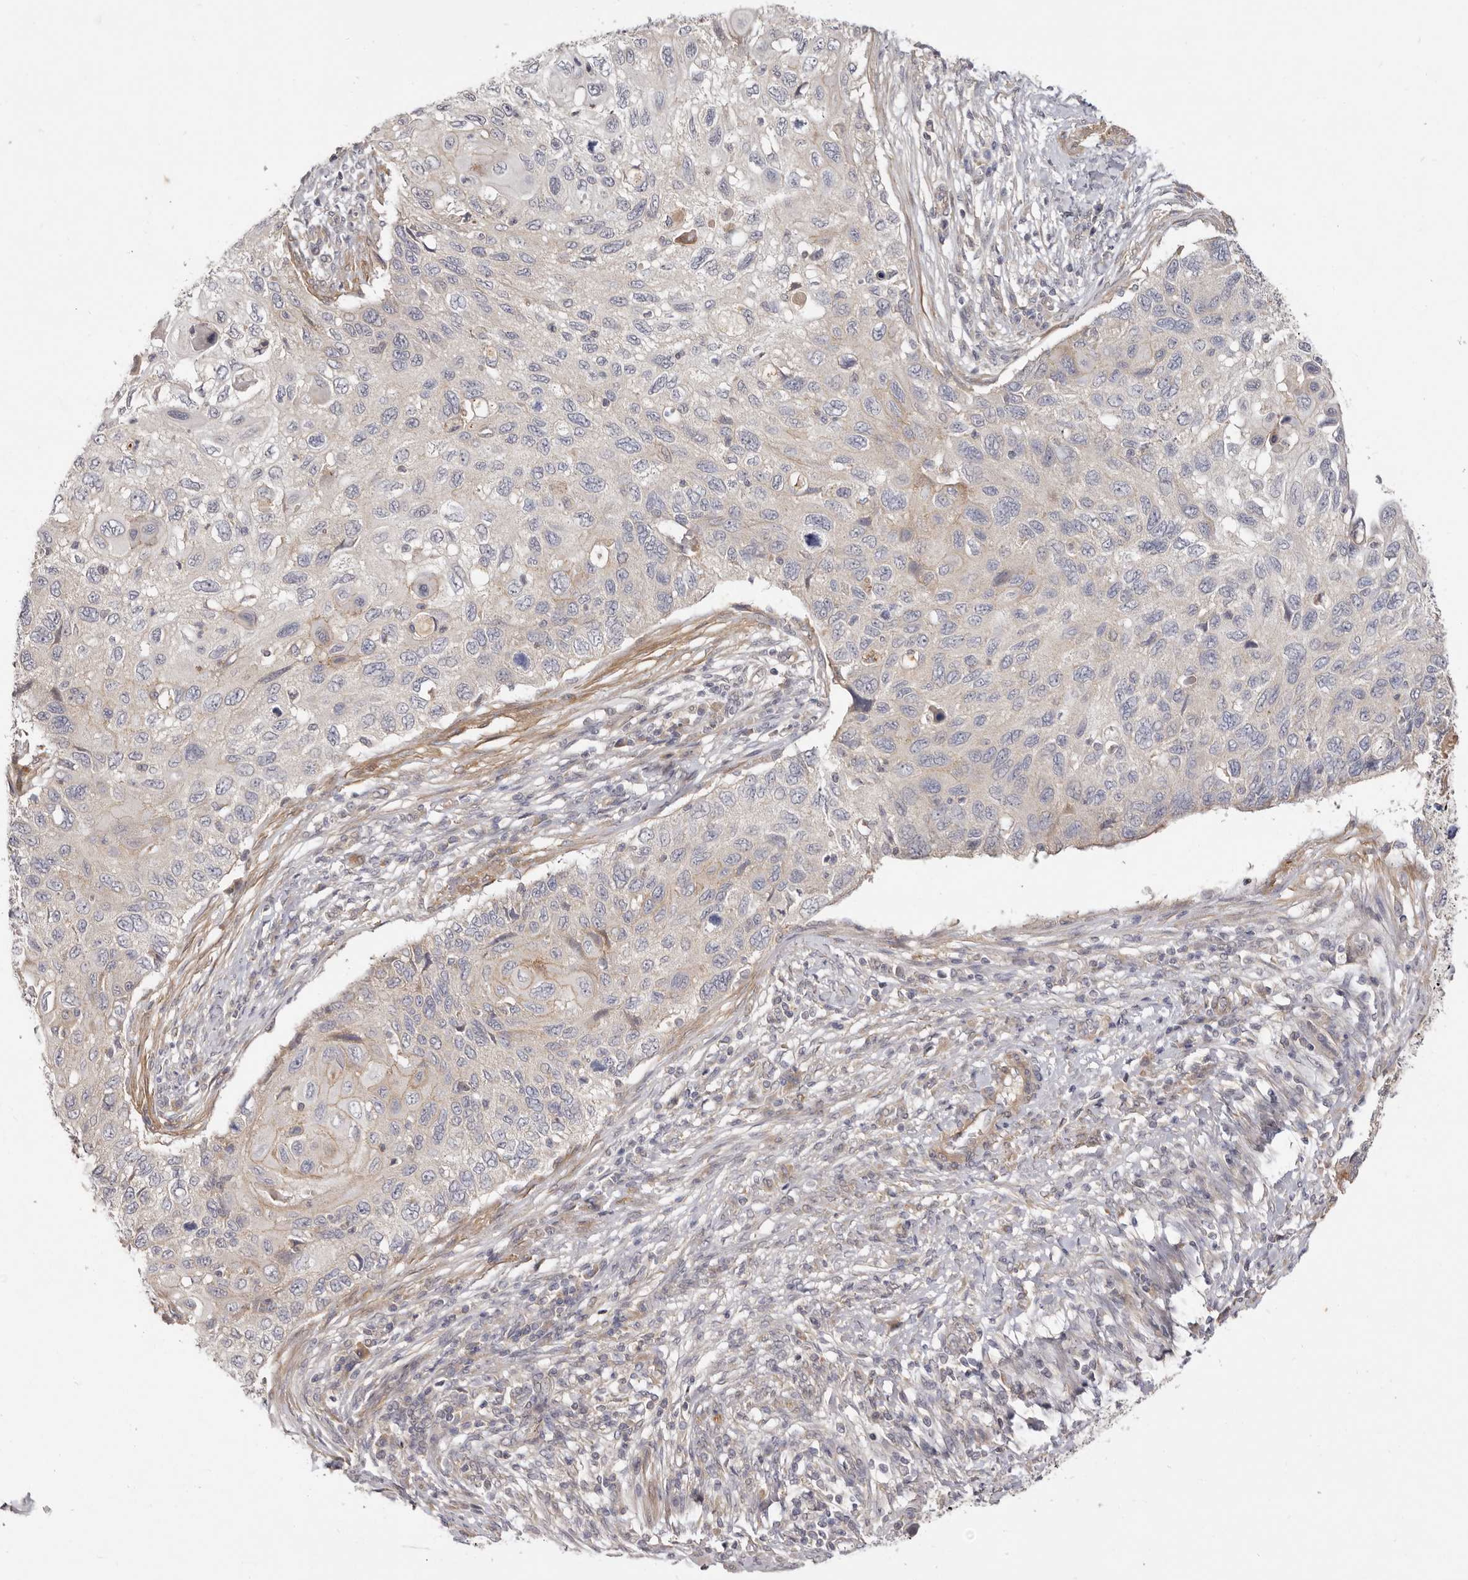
{"staining": {"intensity": "negative", "quantity": "none", "location": "none"}, "tissue": "cervical cancer", "cell_type": "Tumor cells", "image_type": "cancer", "snomed": [{"axis": "morphology", "description": "Squamous cell carcinoma, NOS"}, {"axis": "topography", "description": "Cervix"}], "caption": "Tumor cells are negative for brown protein staining in squamous cell carcinoma (cervical). (DAB (3,3'-diaminobenzidine) immunohistochemistry visualized using brightfield microscopy, high magnification).", "gene": "ADAMTS9", "patient": {"sex": "female", "age": 70}}